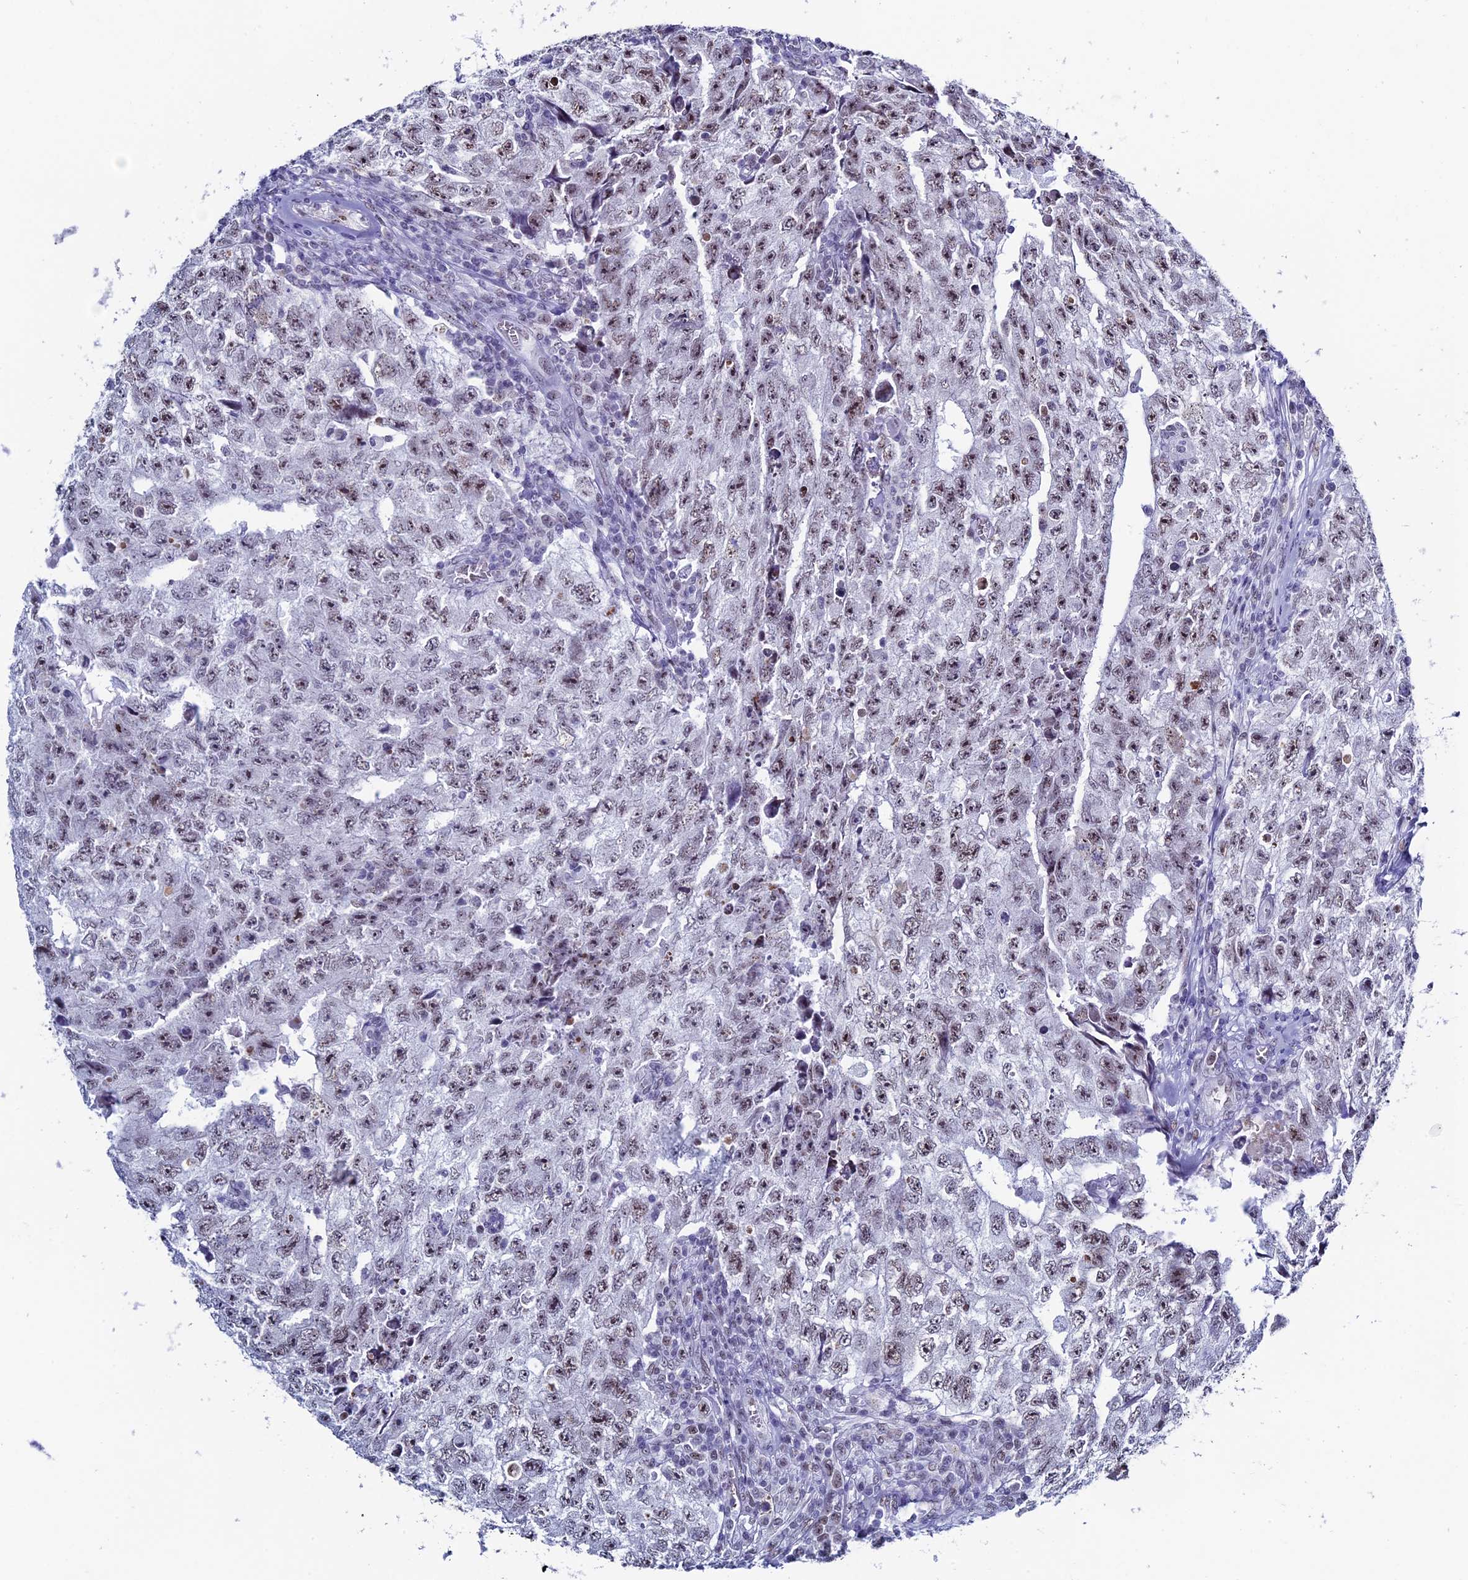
{"staining": {"intensity": "moderate", "quantity": ">75%", "location": "nuclear"}, "tissue": "testis cancer", "cell_type": "Tumor cells", "image_type": "cancer", "snomed": [{"axis": "morphology", "description": "Carcinoma, Embryonal, NOS"}, {"axis": "topography", "description": "Testis"}], "caption": "Immunohistochemical staining of human testis cancer (embryonal carcinoma) shows moderate nuclear protein expression in approximately >75% of tumor cells.", "gene": "CD2BP2", "patient": {"sex": "male", "age": 17}}